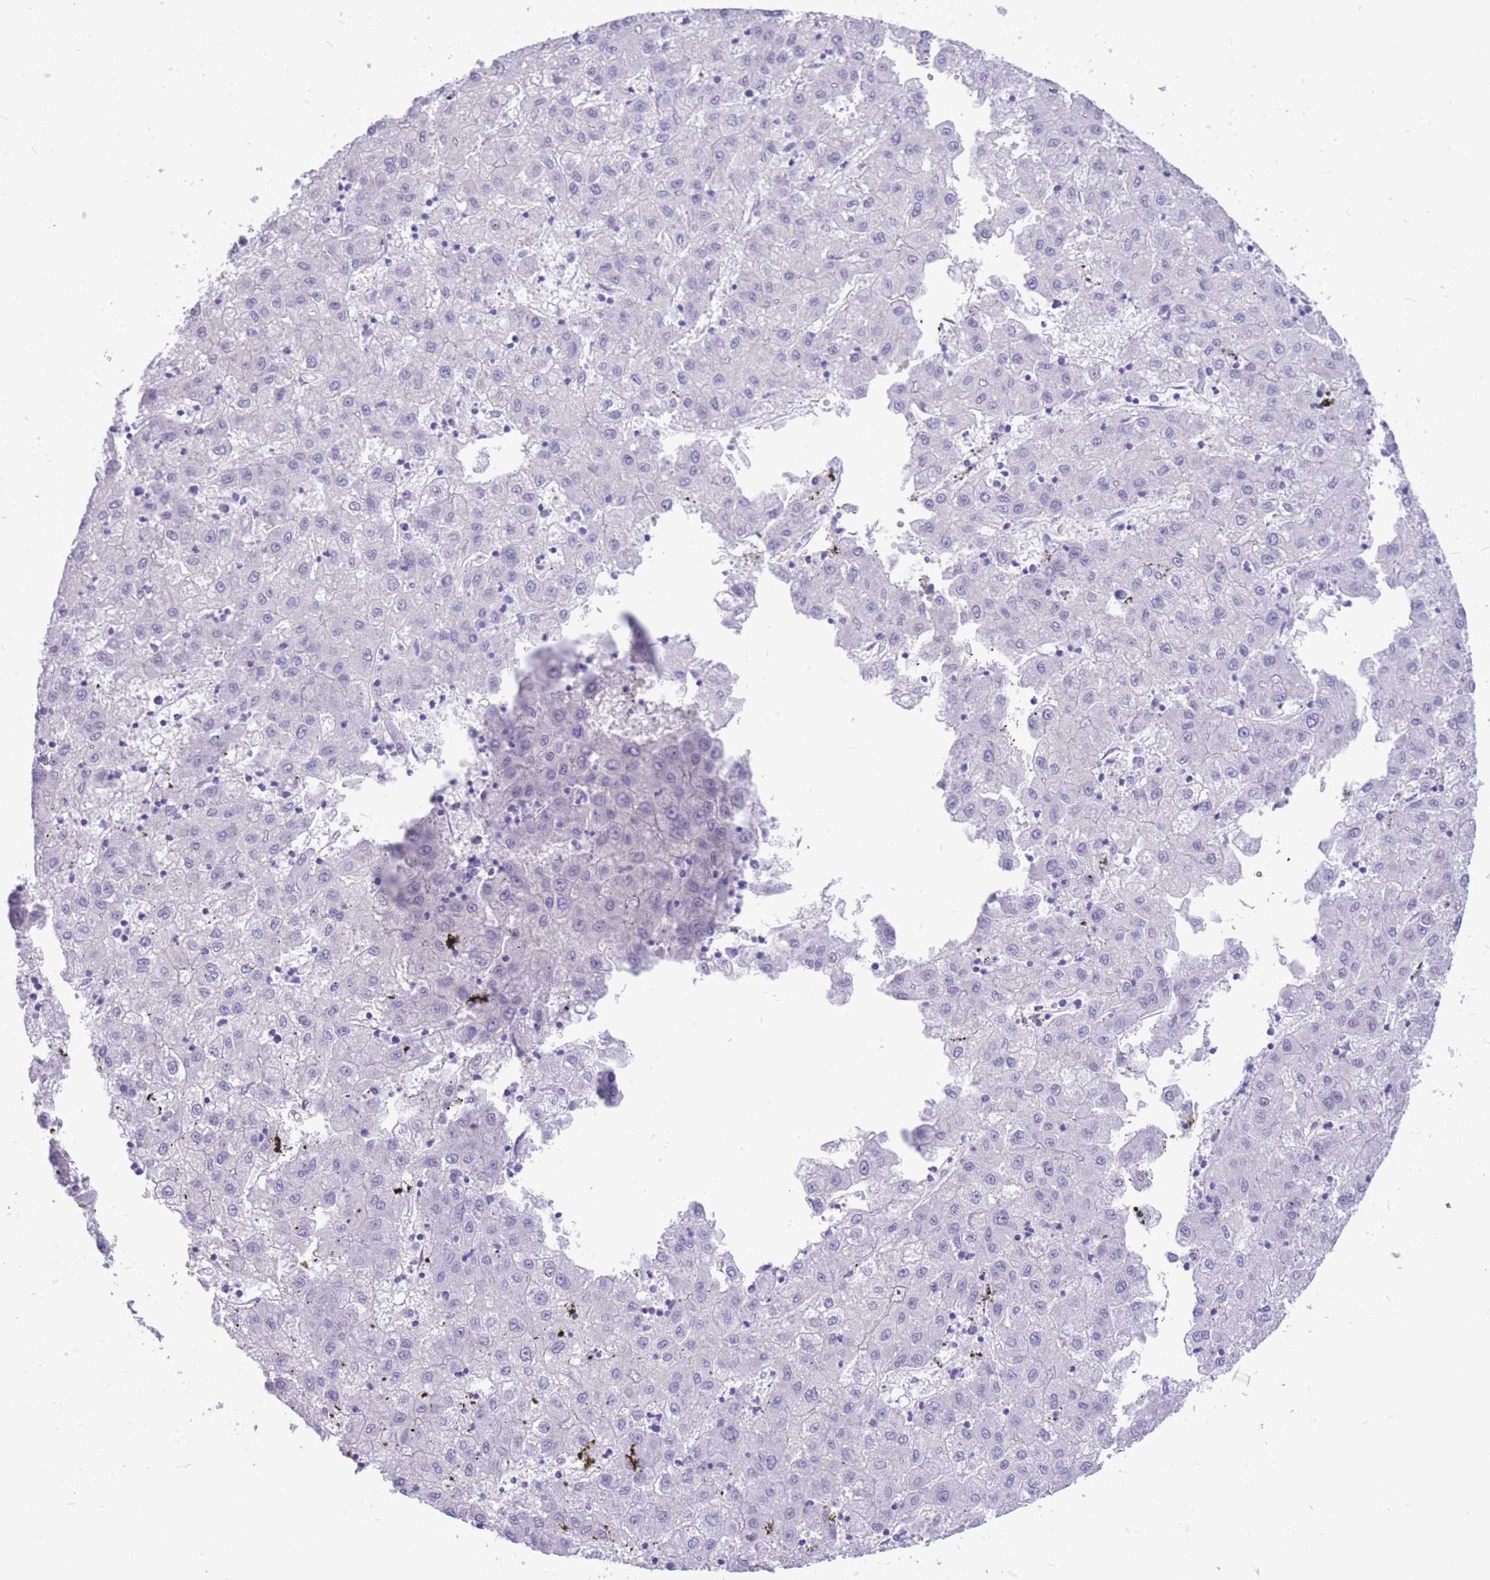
{"staining": {"intensity": "negative", "quantity": "none", "location": "none"}, "tissue": "liver cancer", "cell_type": "Tumor cells", "image_type": "cancer", "snomed": [{"axis": "morphology", "description": "Carcinoma, Hepatocellular, NOS"}, {"axis": "topography", "description": "Liver"}], "caption": "High power microscopy photomicrograph of an IHC image of liver cancer, revealing no significant positivity in tumor cells.", "gene": "MTSS2", "patient": {"sex": "male", "age": 72}}